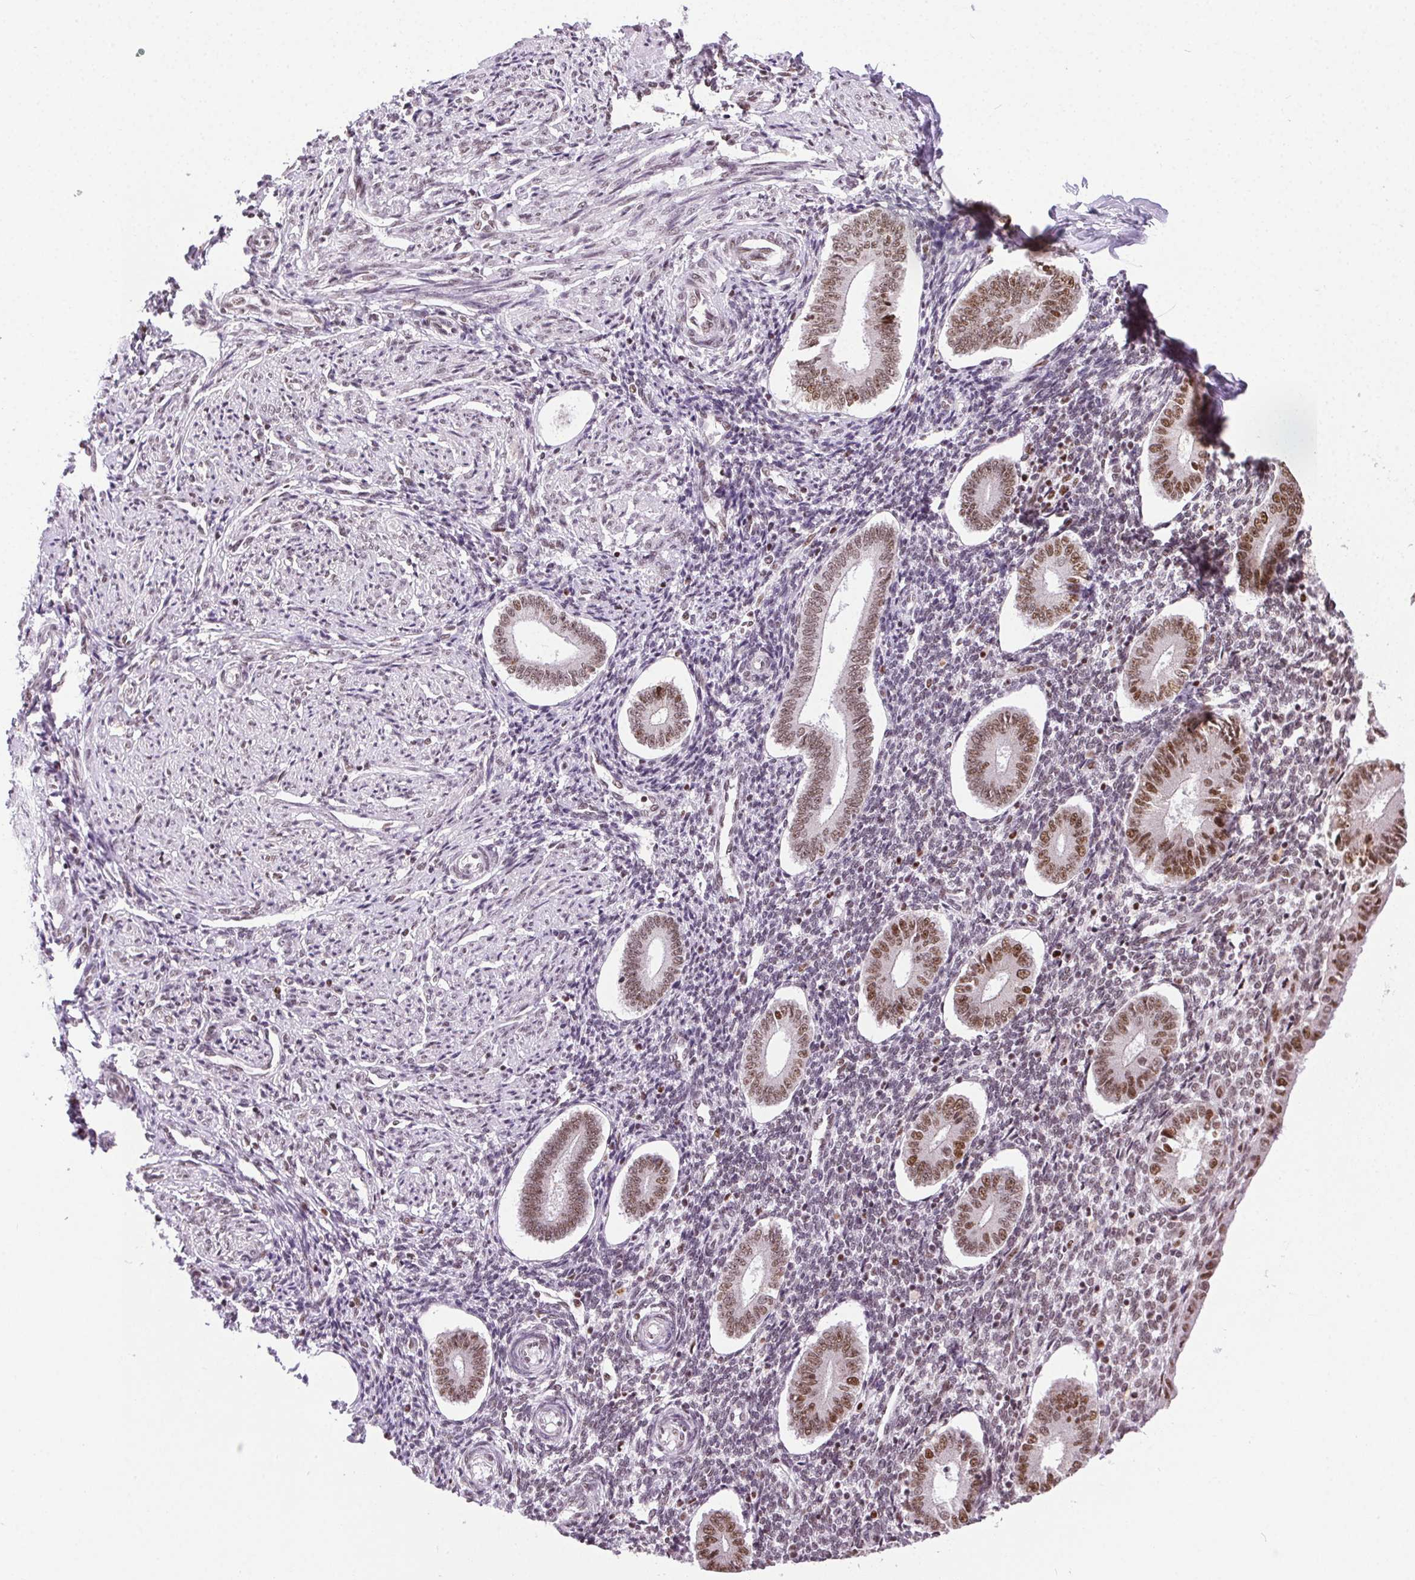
{"staining": {"intensity": "weak", "quantity": "<25%", "location": "nuclear"}, "tissue": "endometrium", "cell_type": "Cells in endometrial stroma", "image_type": "normal", "snomed": [{"axis": "morphology", "description": "Normal tissue, NOS"}, {"axis": "topography", "description": "Endometrium"}], "caption": "The histopathology image reveals no staining of cells in endometrial stroma in unremarkable endometrium.", "gene": "TRA2B", "patient": {"sex": "female", "age": 40}}